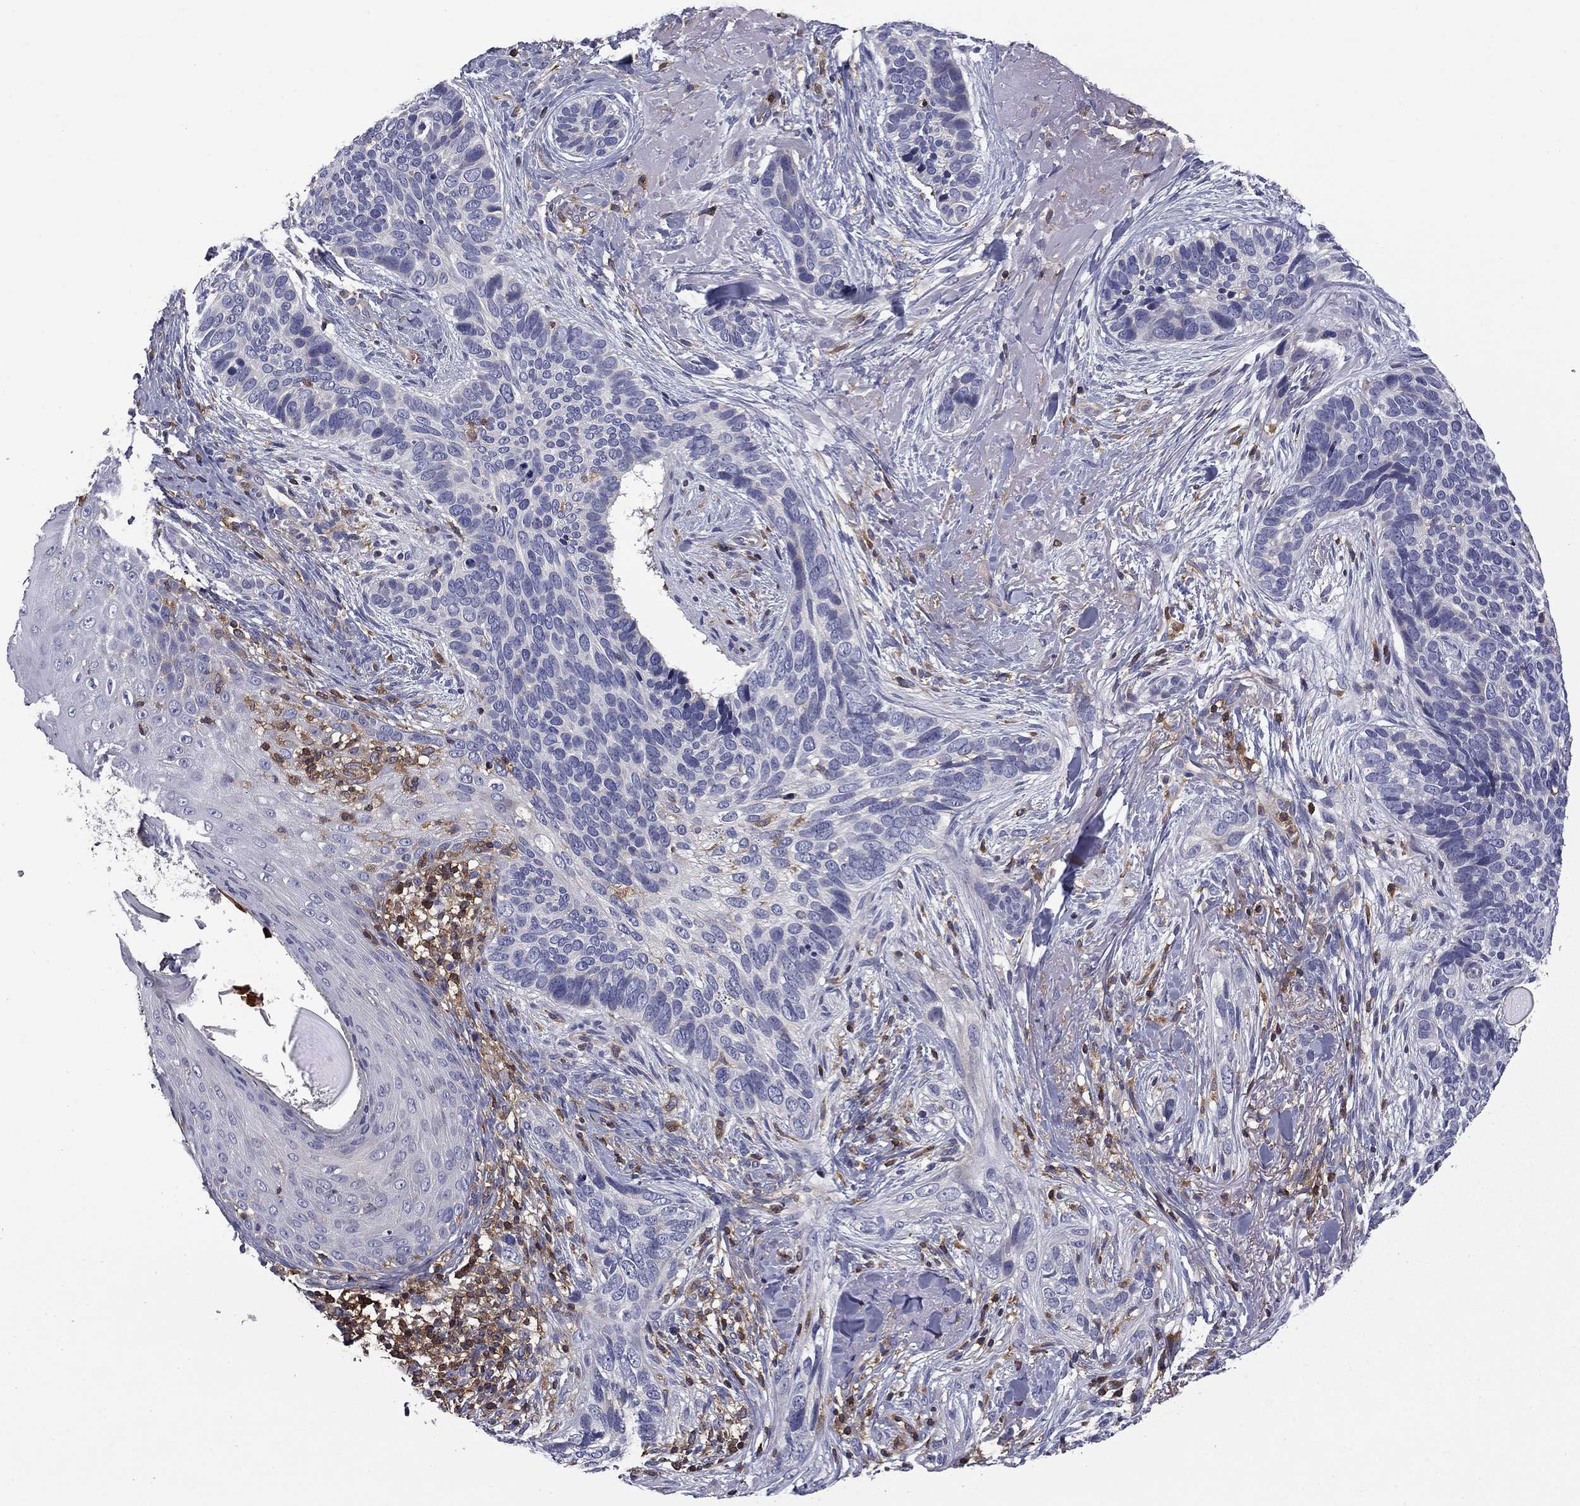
{"staining": {"intensity": "negative", "quantity": "none", "location": "none"}, "tissue": "skin cancer", "cell_type": "Tumor cells", "image_type": "cancer", "snomed": [{"axis": "morphology", "description": "Basal cell carcinoma"}, {"axis": "topography", "description": "Skin"}], "caption": "Tumor cells are negative for protein expression in human skin basal cell carcinoma.", "gene": "ARHGAP45", "patient": {"sex": "male", "age": 91}}